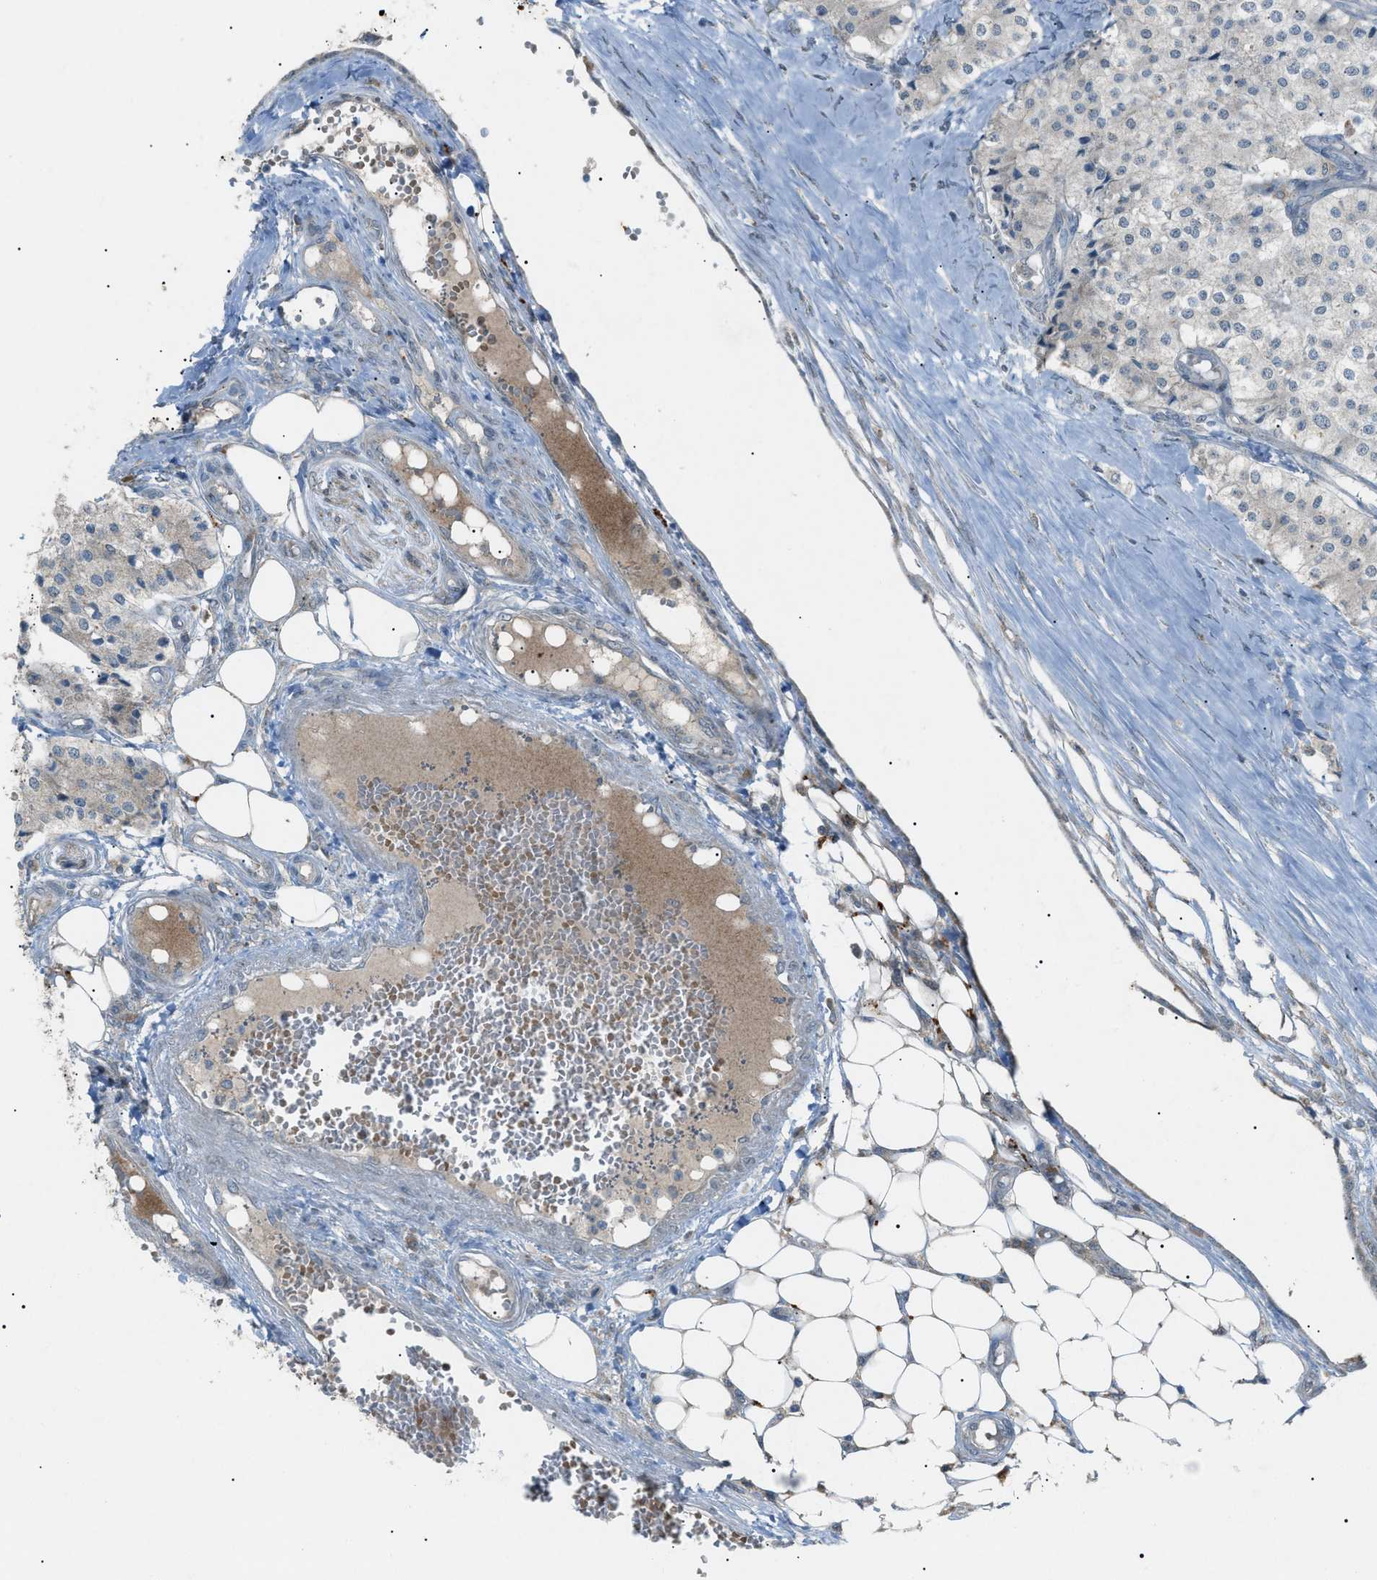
{"staining": {"intensity": "negative", "quantity": "none", "location": "none"}, "tissue": "carcinoid", "cell_type": "Tumor cells", "image_type": "cancer", "snomed": [{"axis": "morphology", "description": "Carcinoid, malignant, NOS"}, {"axis": "topography", "description": "Colon"}], "caption": "Carcinoid was stained to show a protein in brown. There is no significant expression in tumor cells.", "gene": "BTK", "patient": {"sex": "female", "age": 52}}